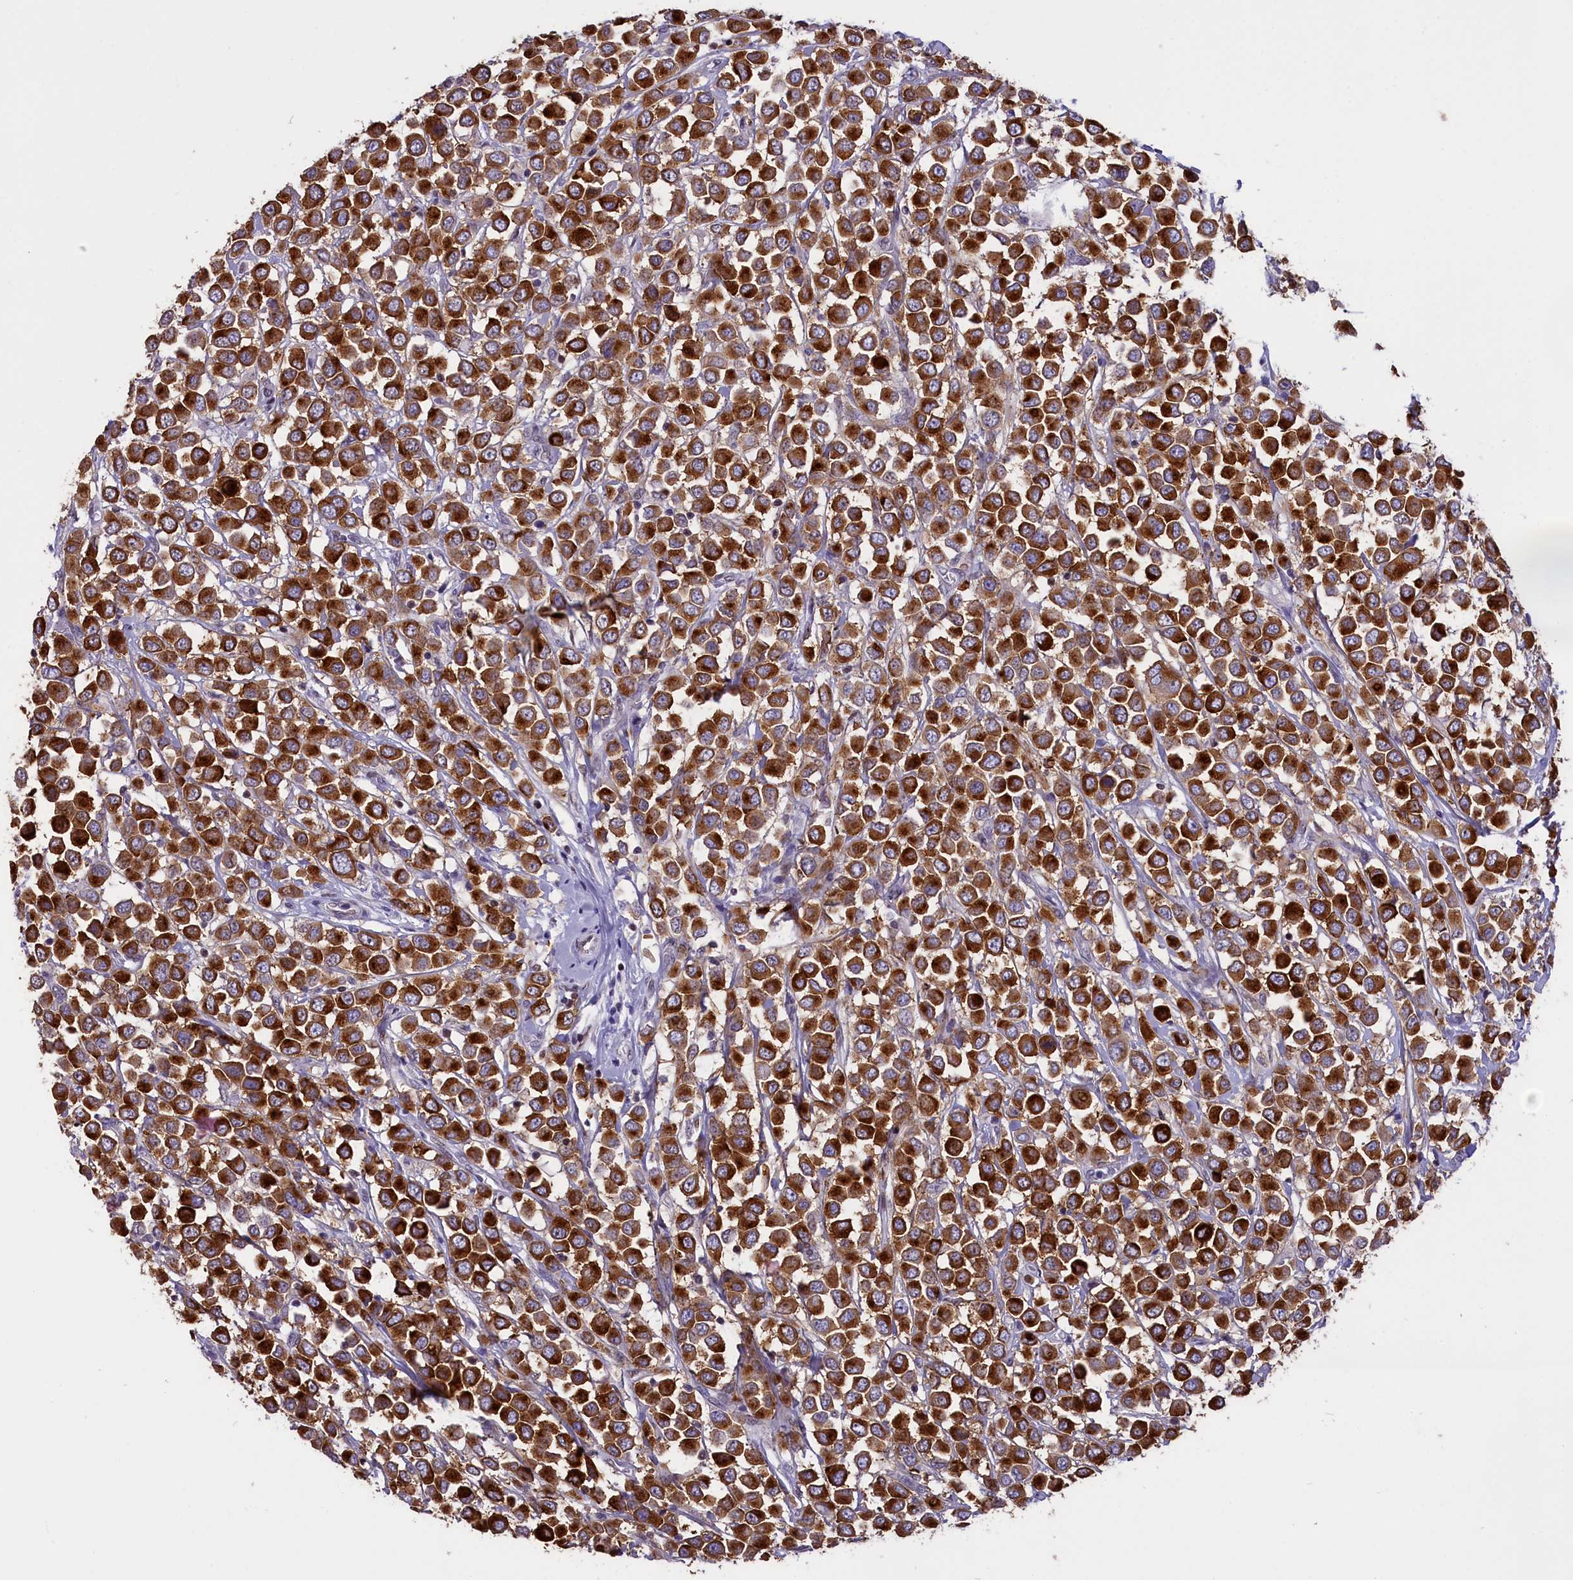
{"staining": {"intensity": "strong", "quantity": ">75%", "location": "cytoplasmic/membranous"}, "tissue": "breast cancer", "cell_type": "Tumor cells", "image_type": "cancer", "snomed": [{"axis": "morphology", "description": "Duct carcinoma"}, {"axis": "topography", "description": "Breast"}], "caption": "Protein expression by immunohistochemistry reveals strong cytoplasmic/membranous expression in about >75% of tumor cells in breast cancer (infiltrating ductal carcinoma).", "gene": "SPIRE2", "patient": {"sex": "female", "age": 61}}